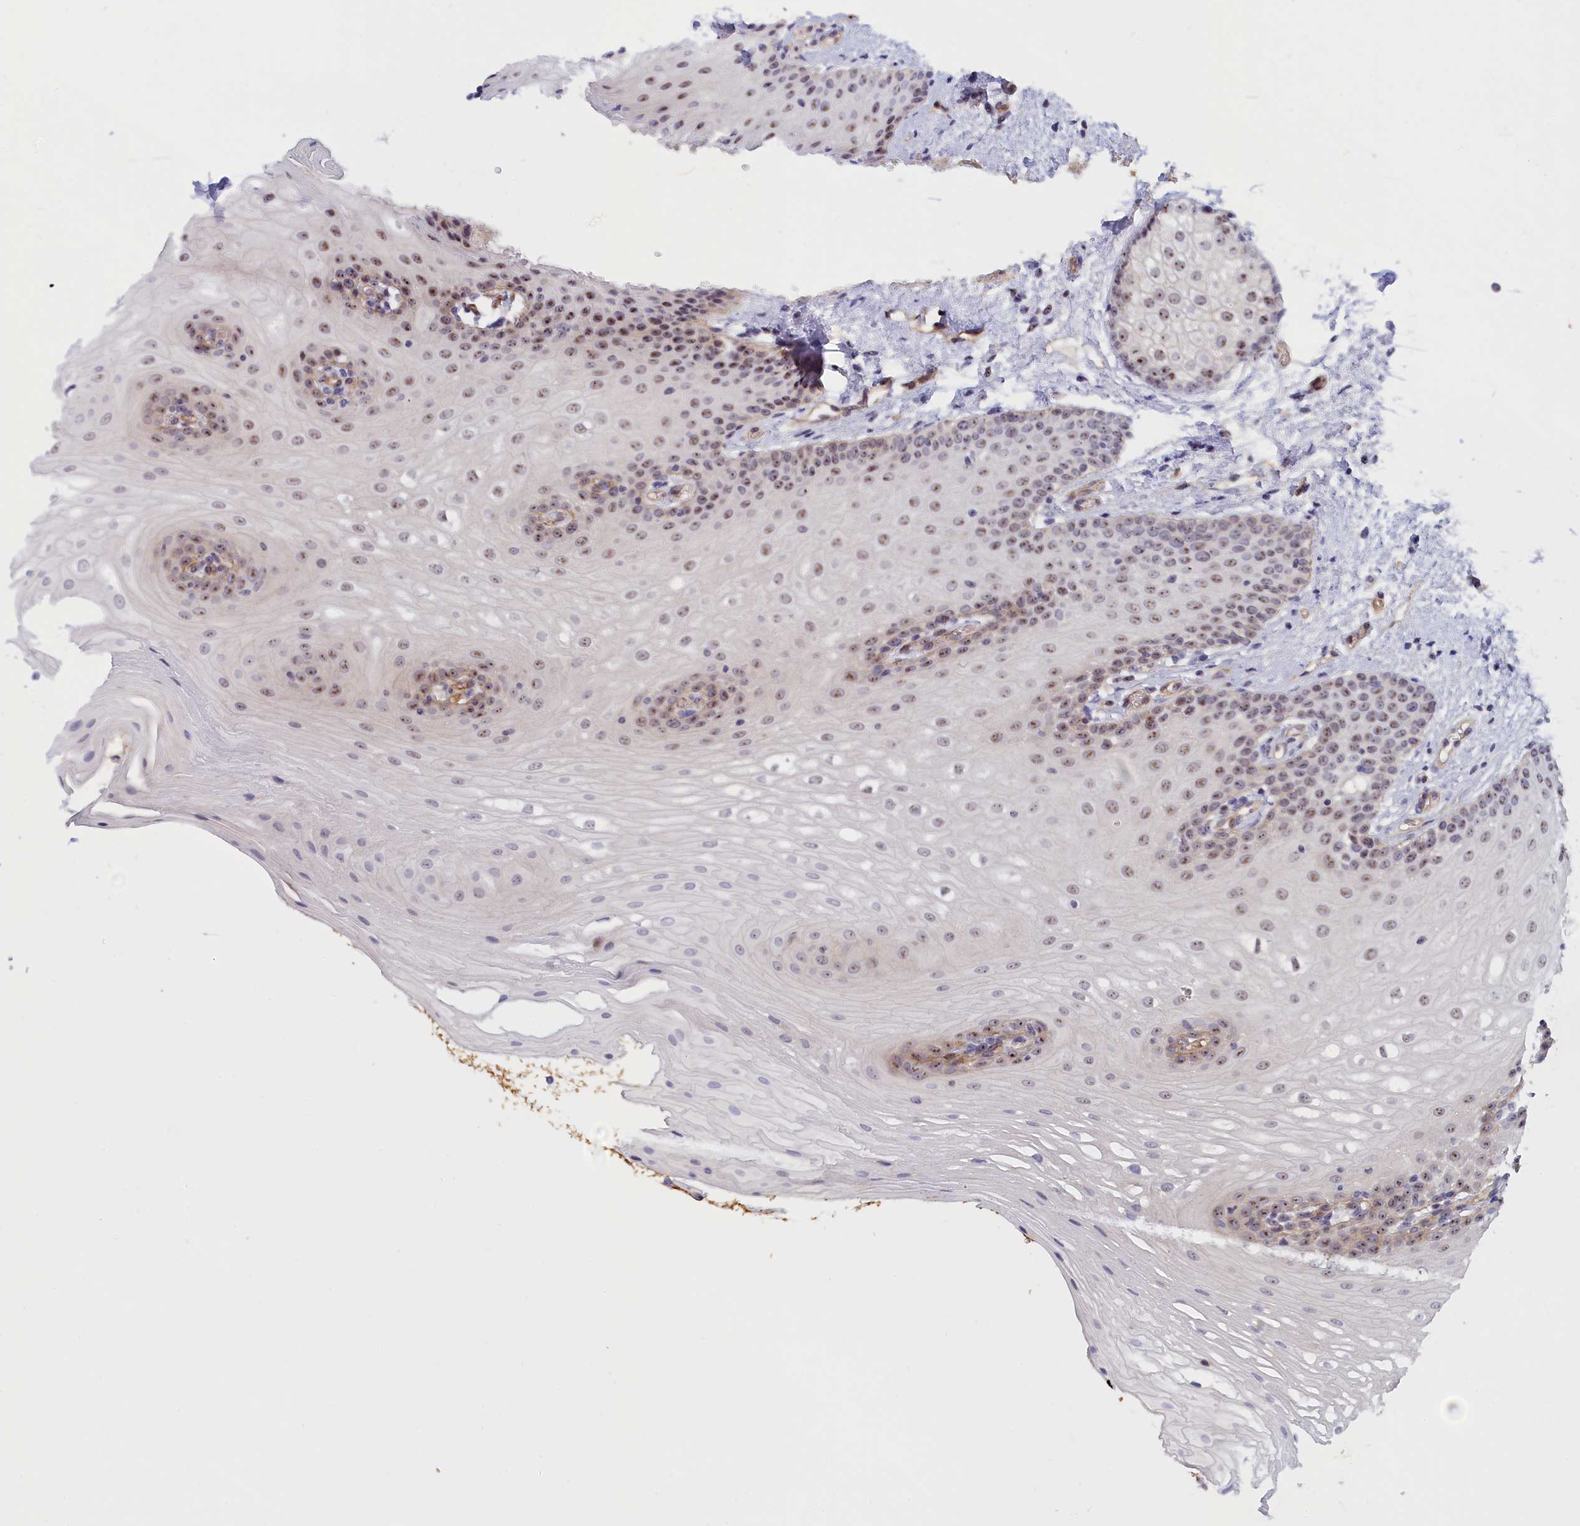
{"staining": {"intensity": "moderate", "quantity": ">75%", "location": "nuclear"}, "tissue": "oral mucosa", "cell_type": "Squamous epithelial cells", "image_type": "normal", "snomed": [{"axis": "morphology", "description": "Normal tissue, NOS"}, {"axis": "topography", "description": "Oral tissue"}], "caption": "This is a histology image of immunohistochemistry staining of benign oral mucosa, which shows moderate positivity in the nuclear of squamous epithelial cells.", "gene": "DBNDD1", "patient": {"sex": "female", "age": 54}}